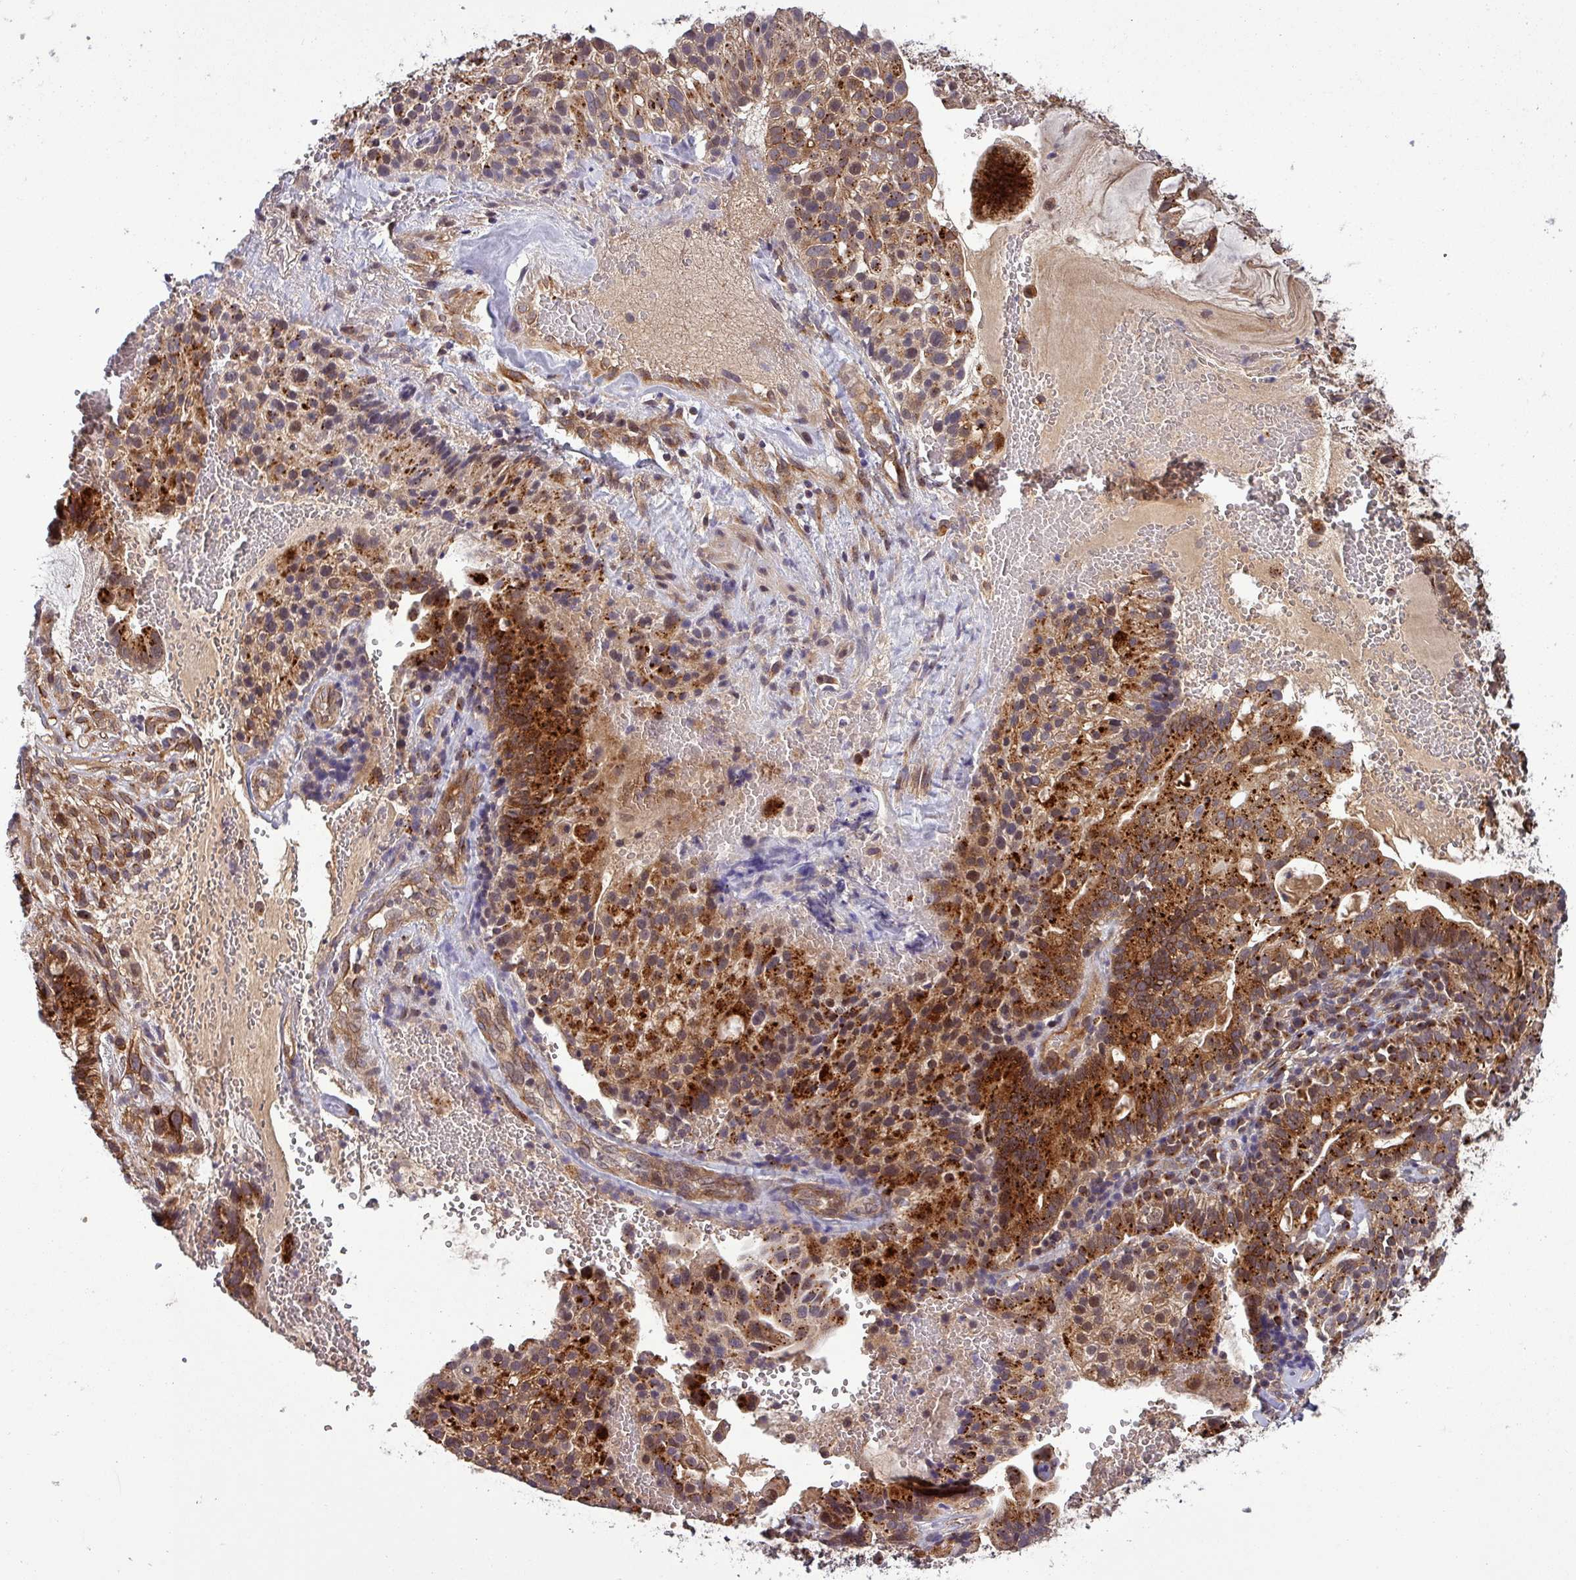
{"staining": {"intensity": "strong", "quantity": ">75%", "location": "cytoplasmic/membranous"}, "tissue": "cervical cancer", "cell_type": "Tumor cells", "image_type": "cancer", "snomed": [{"axis": "morphology", "description": "Adenocarcinoma, NOS"}, {"axis": "topography", "description": "Cervix"}], "caption": "There is high levels of strong cytoplasmic/membranous expression in tumor cells of cervical adenocarcinoma, as demonstrated by immunohistochemical staining (brown color).", "gene": "PUS1", "patient": {"sex": "female", "age": 41}}